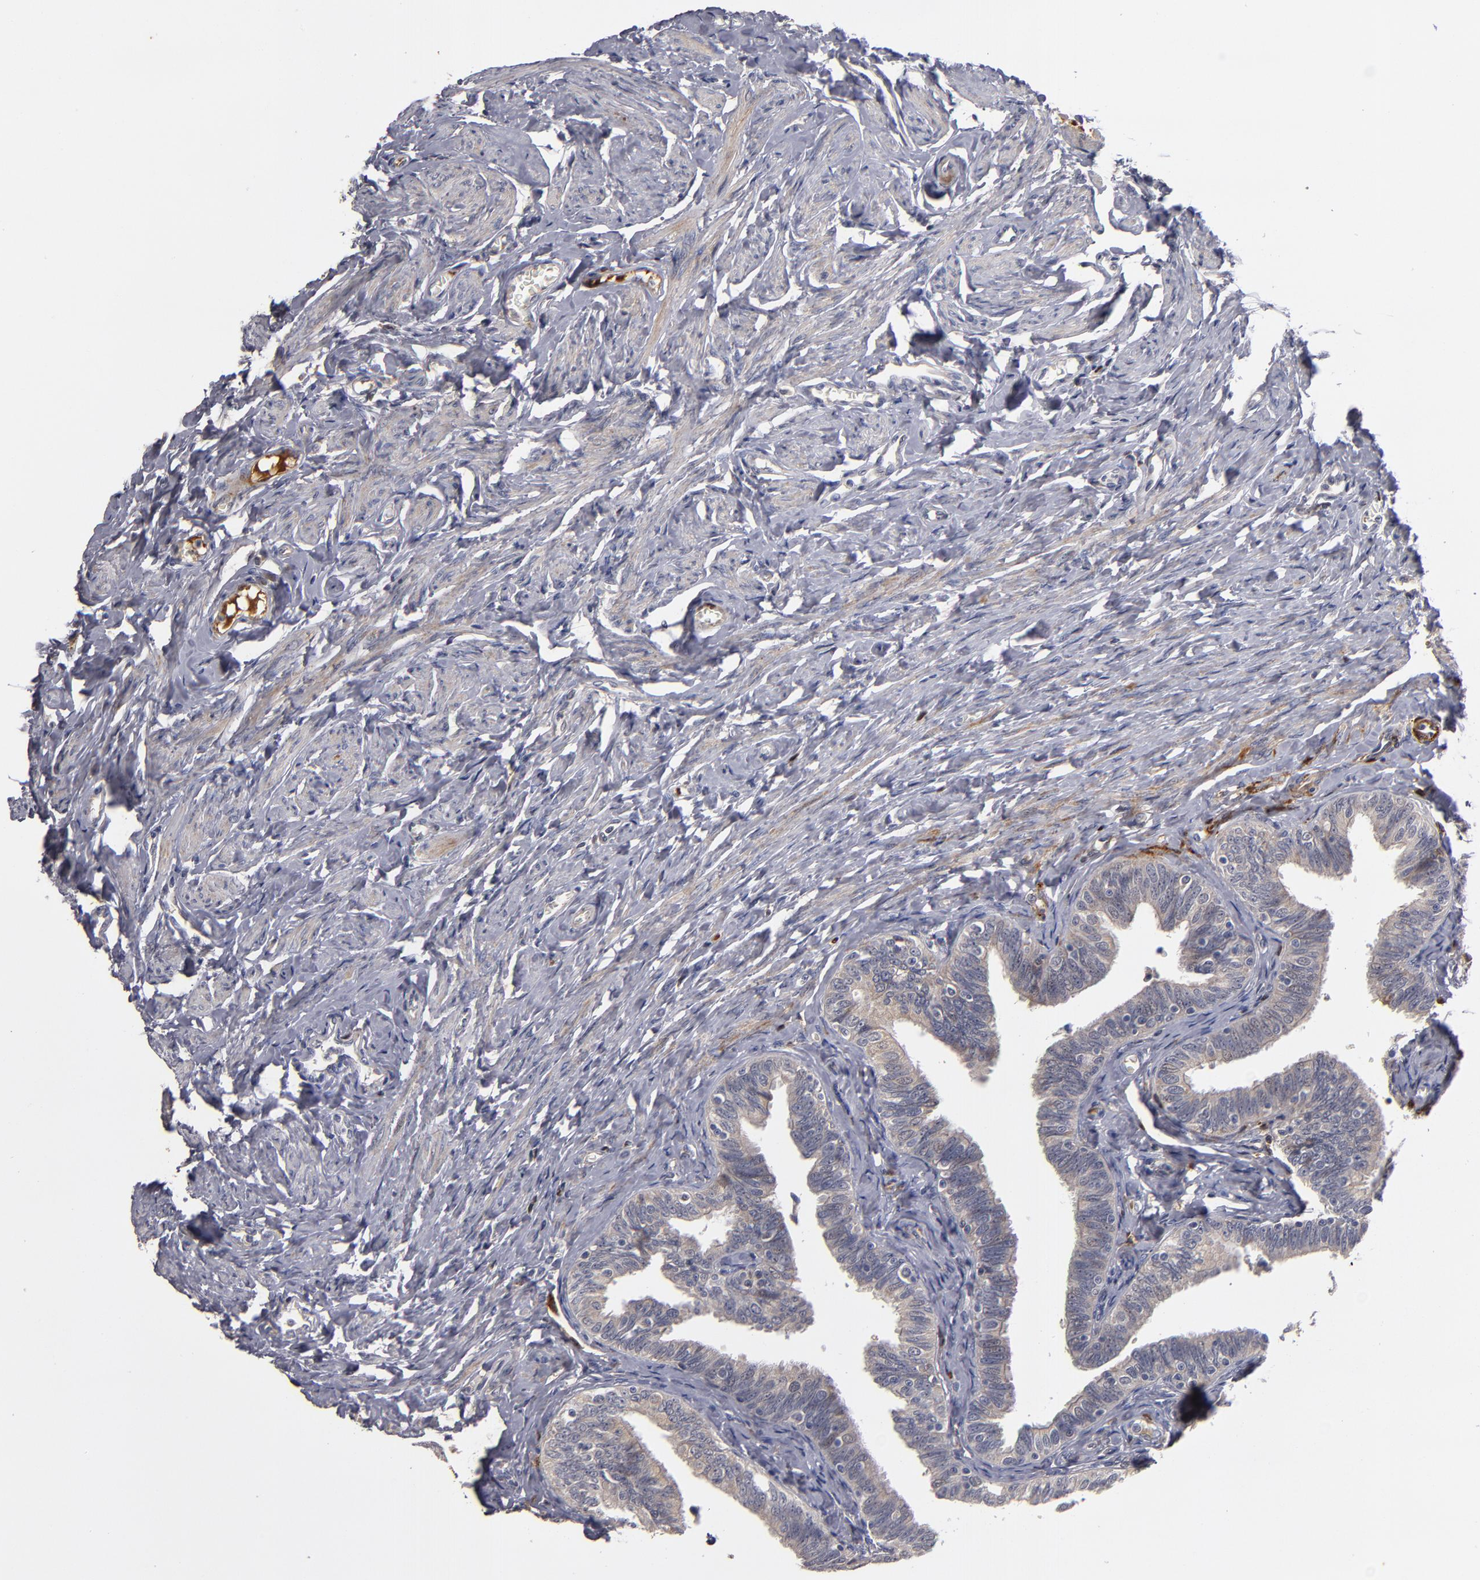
{"staining": {"intensity": "moderate", "quantity": ">75%", "location": "cytoplasmic/membranous"}, "tissue": "fallopian tube", "cell_type": "Glandular cells", "image_type": "normal", "snomed": [{"axis": "morphology", "description": "Normal tissue, NOS"}, {"axis": "topography", "description": "Fallopian tube"}, {"axis": "topography", "description": "Ovary"}], "caption": "Moderate cytoplasmic/membranous protein expression is identified in about >75% of glandular cells in fallopian tube. (Stains: DAB in brown, nuclei in blue, Microscopy: brightfield microscopy at high magnification).", "gene": "EXD2", "patient": {"sex": "female", "age": 69}}